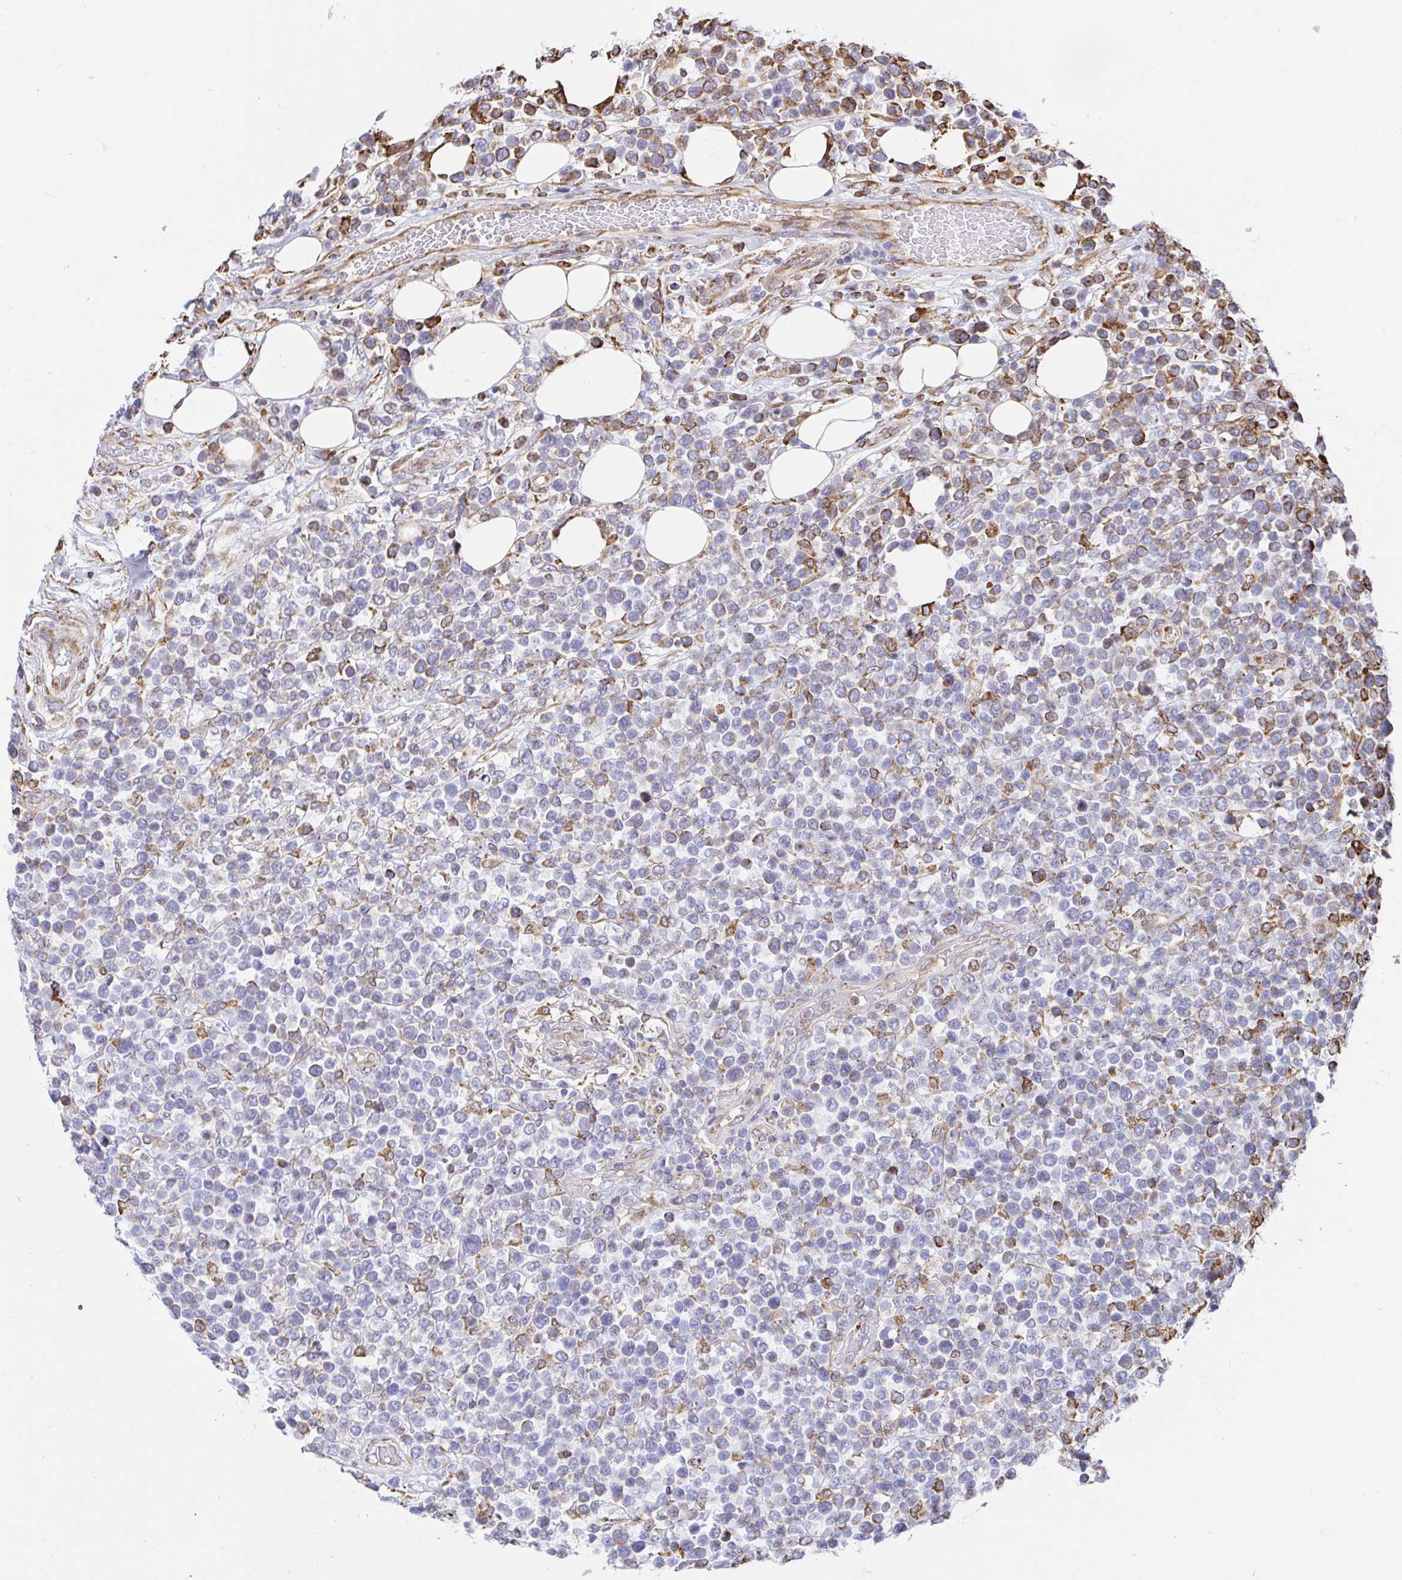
{"staining": {"intensity": "moderate", "quantity": "25%-75%", "location": "cytoplasmic/membranous"}, "tissue": "lymphoma", "cell_type": "Tumor cells", "image_type": "cancer", "snomed": [{"axis": "morphology", "description": "Malignant lymphoma, non-Hodgkin's type, Low grade"}, {"axis": "topography", "description": "Lymph node"}], "caption": "DAB (3,3'-diaminobenzidine) immunohistochemical staining of lymphoma demonstrates moderate cytoplasmic/membranous protein expression in approximately 25%-75% of tumor cells.", "gene": "CLGN", "patient": {"sex": "male", "age": 60}}